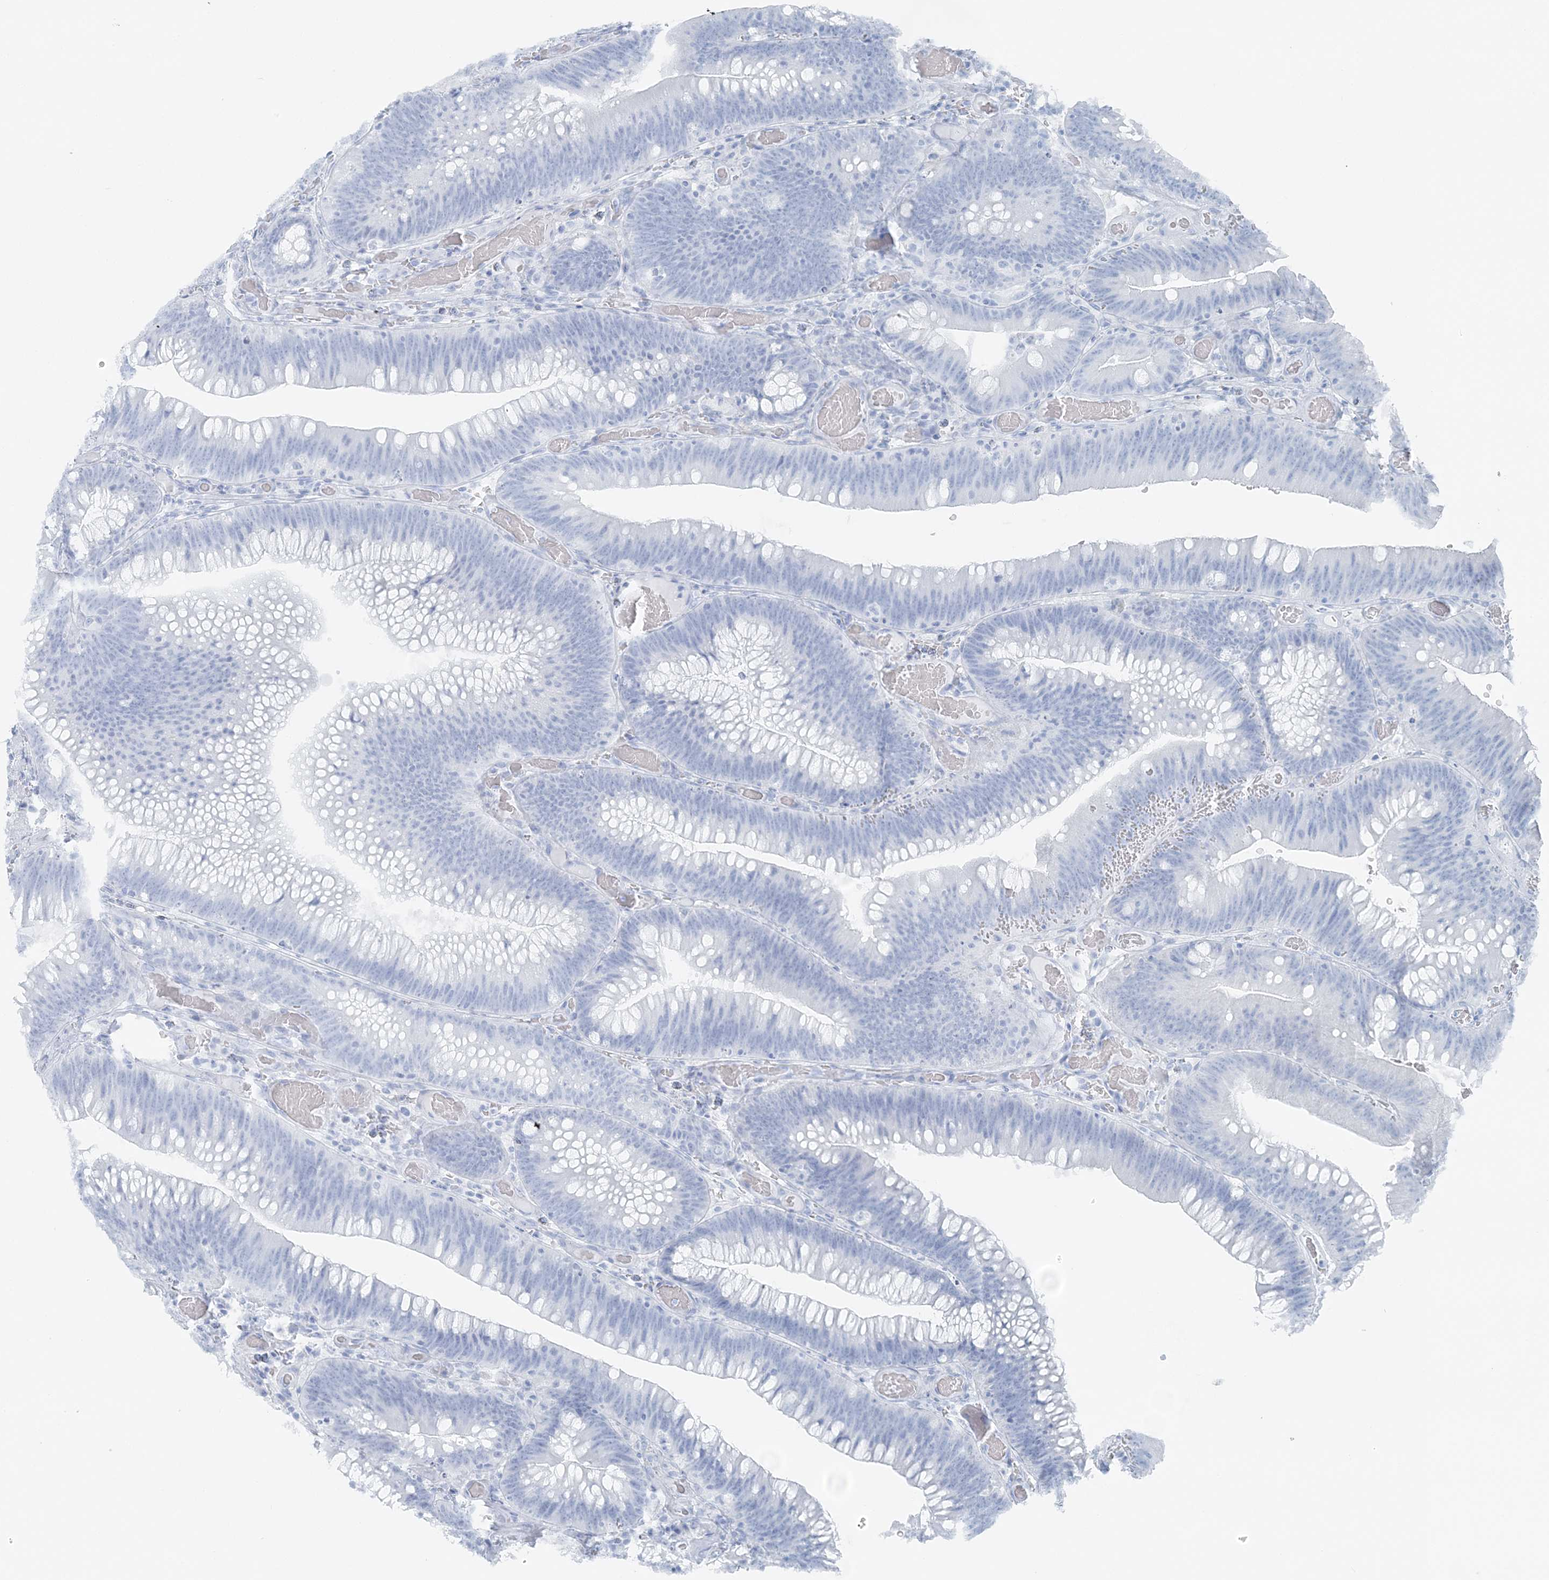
{"staining": {"intensity": "negative", "quantity": "none", "location": "none"}, "tissue": "colorectal cancer", "cell_type": "Tumor cells", "image_type": "cancer", "snomed": [{"axis": "morphology", "description": "Normal tissue, NOS"}, {"axis": "topography", "description": "Colon"}], "caption": "Human colorectal cancer stained for a protein using immunohistochemistry exhibits no positivity in tumor cells.", "gene": "ATP11A", "patient": {"sex": "female", "age": 82}}